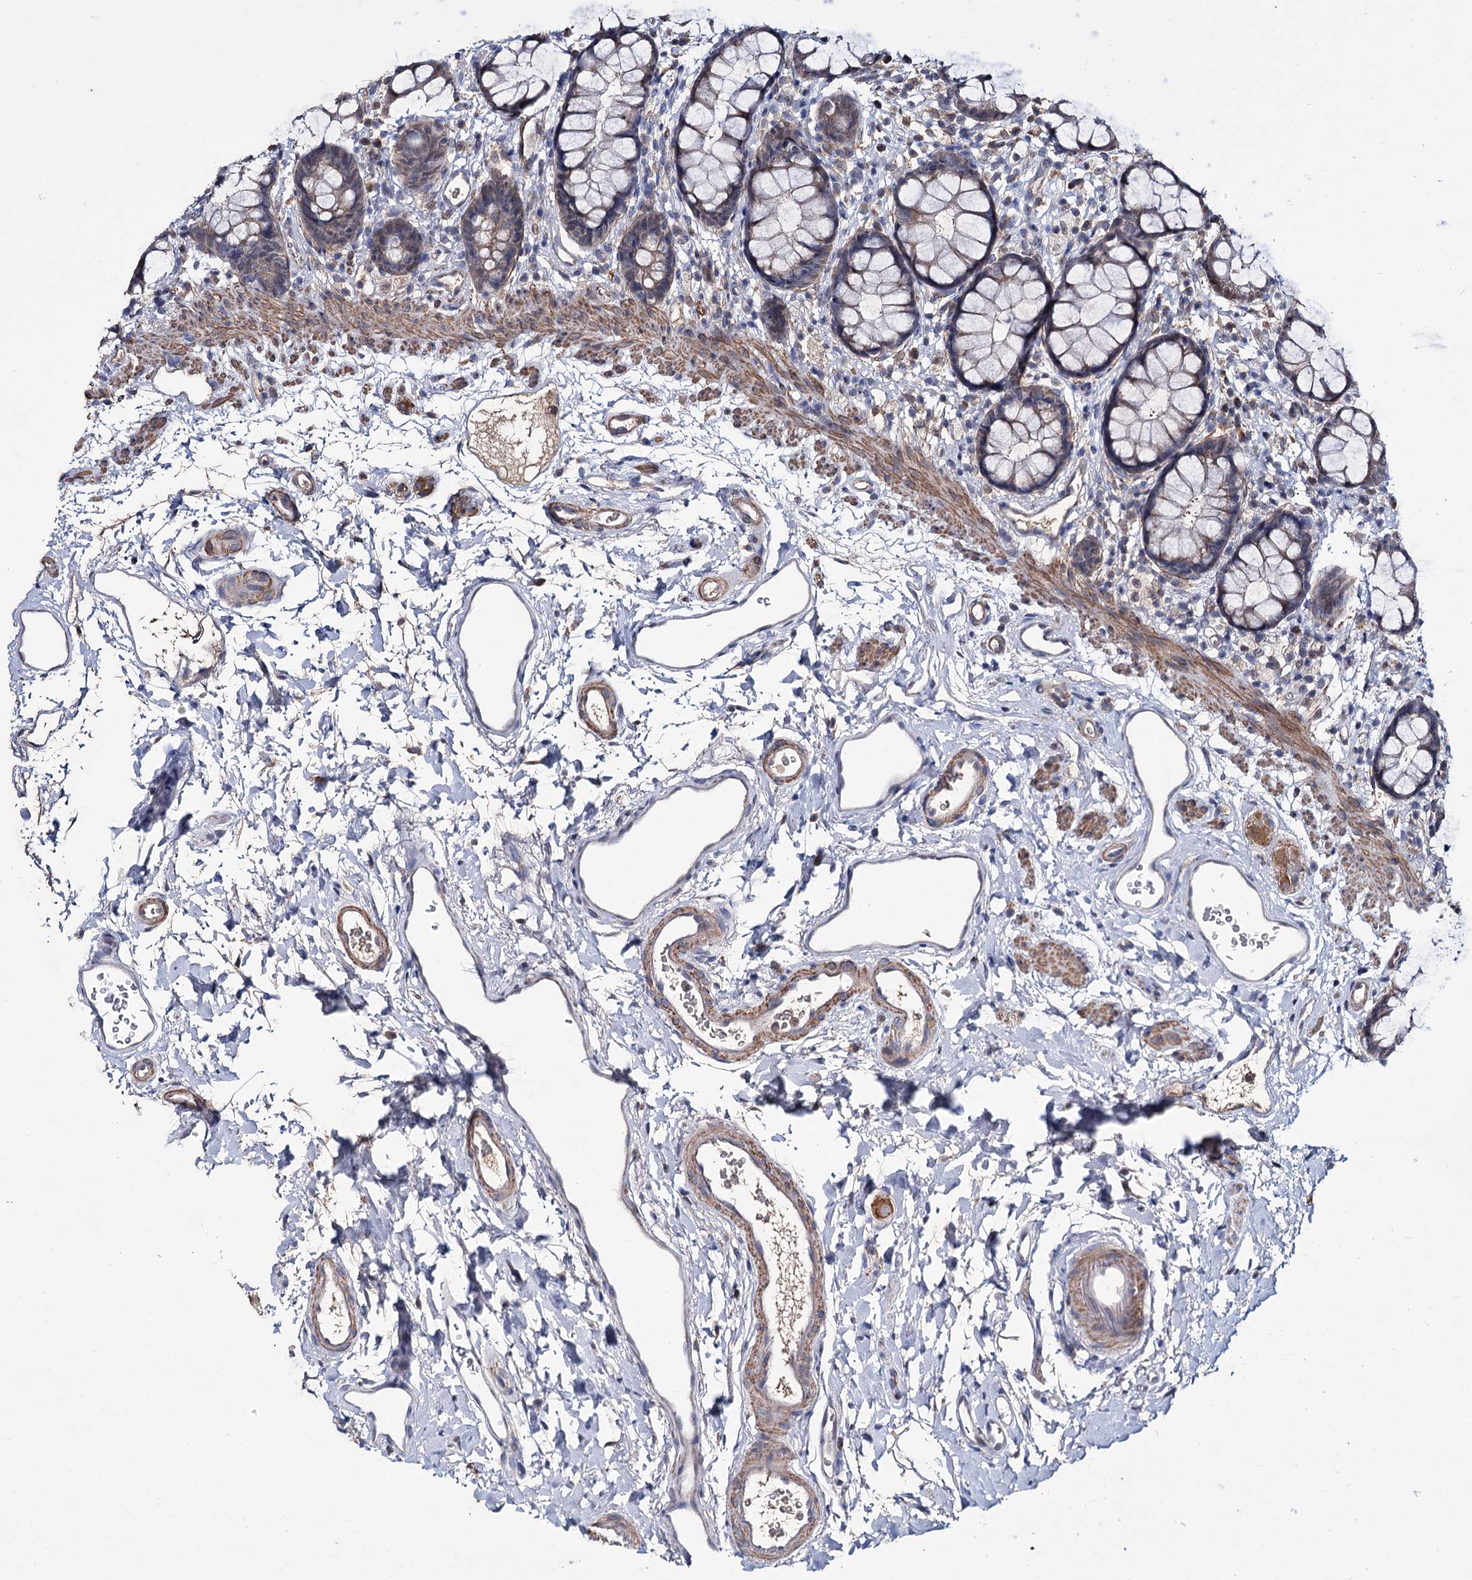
{"staining": {"intensity": "moderate", "quantity": ">75%", "location": "cytoplasmic/membranous"}, "tissue": "rectum", "cell_type": "Glandular cells", "image_type": "normal", "snomed": [{"axis": "morphology", "description": "Normal tissue, NOS"}, {"axis": "topography", "description": "Rectum"}], "caption": "IHC (DAB) staining of benign rectum displays moderate cytoplasmic/membranous protein staining in approximately >75% of glandular cells. (IHC, brightfield microscopy, high magnification).", "gene": "CLPB", "patient": {"sex": "female", "age": 65}}